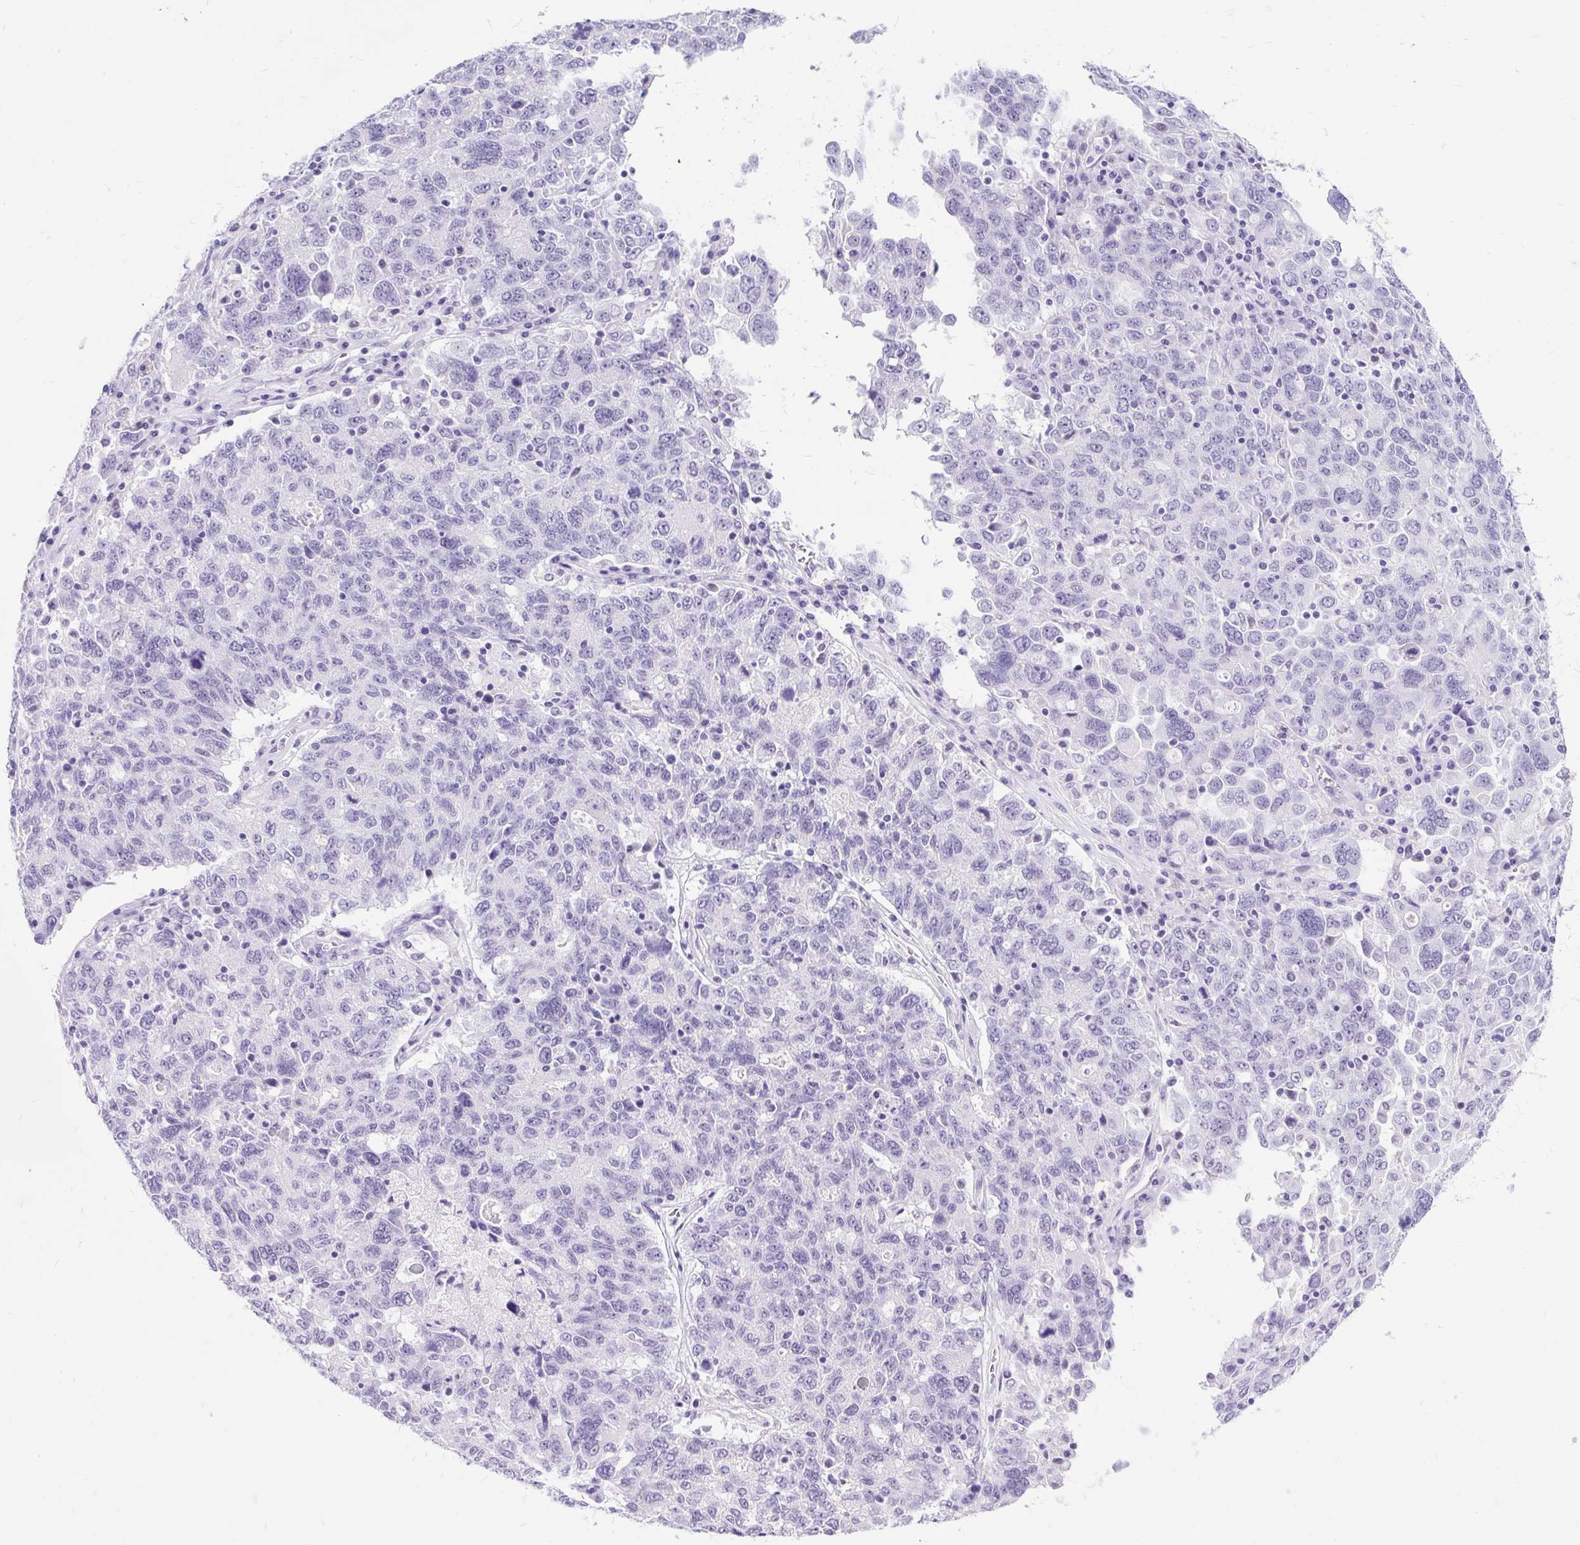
{"staining": {"intensity": "negative", "quantity": "none", "location": "none"}, "tissue": "ovarian cancer", "cell_type": "Tumor cells", "image_type": "cancer", "snomed": [{"axis": "morphology", "description": "Carcinoma, endometroid"}, {"axis": "topography", "description": "Ovary"}], "caption": "A photomicrograph of human ovarian endometroid carcinoma is negative for staining in tumor cells.", "gene": "SCGB1A1", "patient": {"sex": "female", "age": 62}}